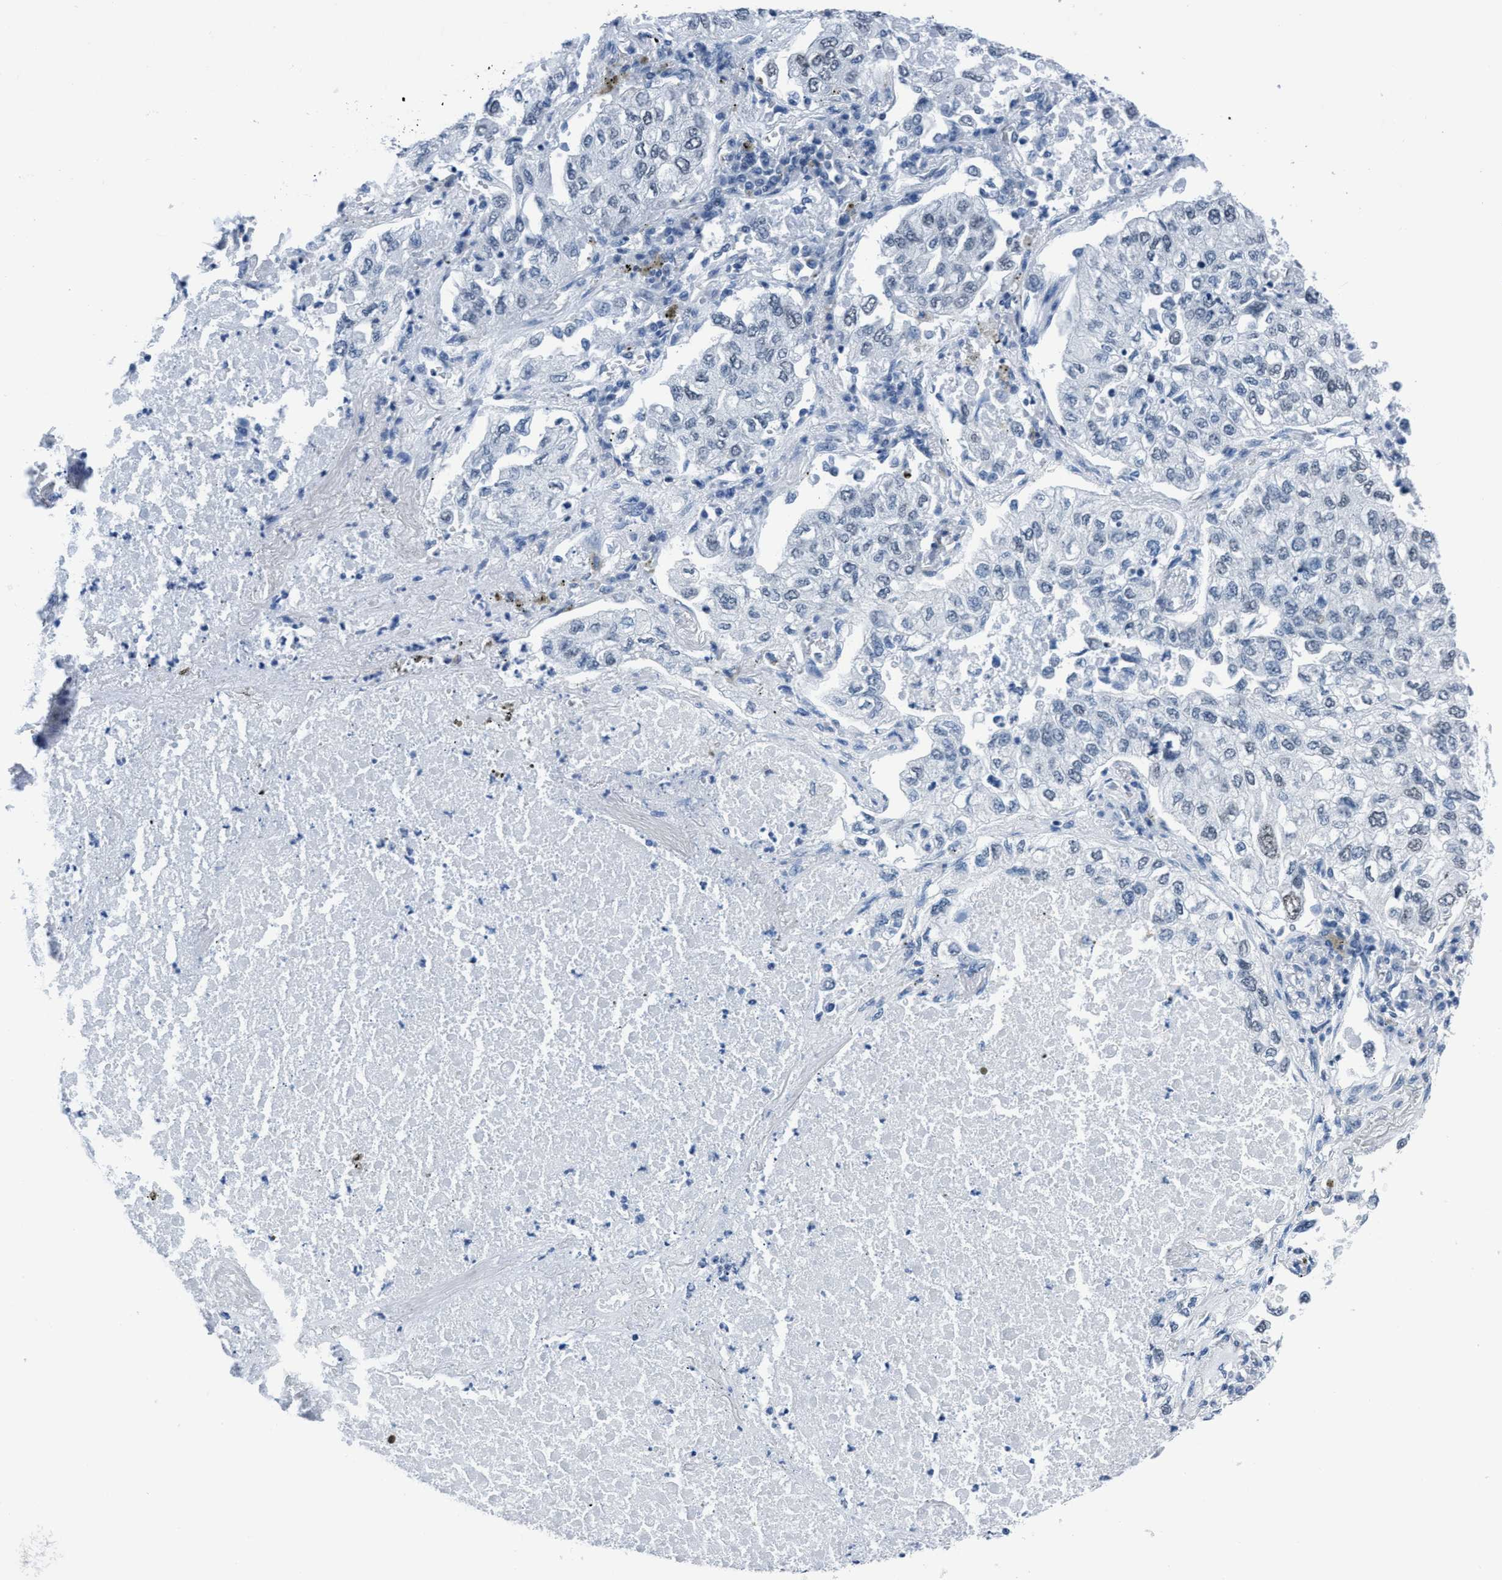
{"staining": {"intensity": "negative", "quantity": "none", "location": "none"}, "tissue": "lung cancer", "cell_type": "Tumor cells", "image_type": "cancer", "snomed": [{"axis": "morphology", "description": "Inflammation, NOS"}, {"axis": "morphology", "description": "Adenocarcinoma, NOS"}, {"axis": "topography", "description": "Lung"}], "caption": "Protein analysis of lung adenocarcinoma demonstrates no significant staining in tumor cells. (DAB immunohistochemistry (IHC) with hematoxylin counter stain).", "gene": "DNAI1", "patient": {"sex": "male", "age": 63}}